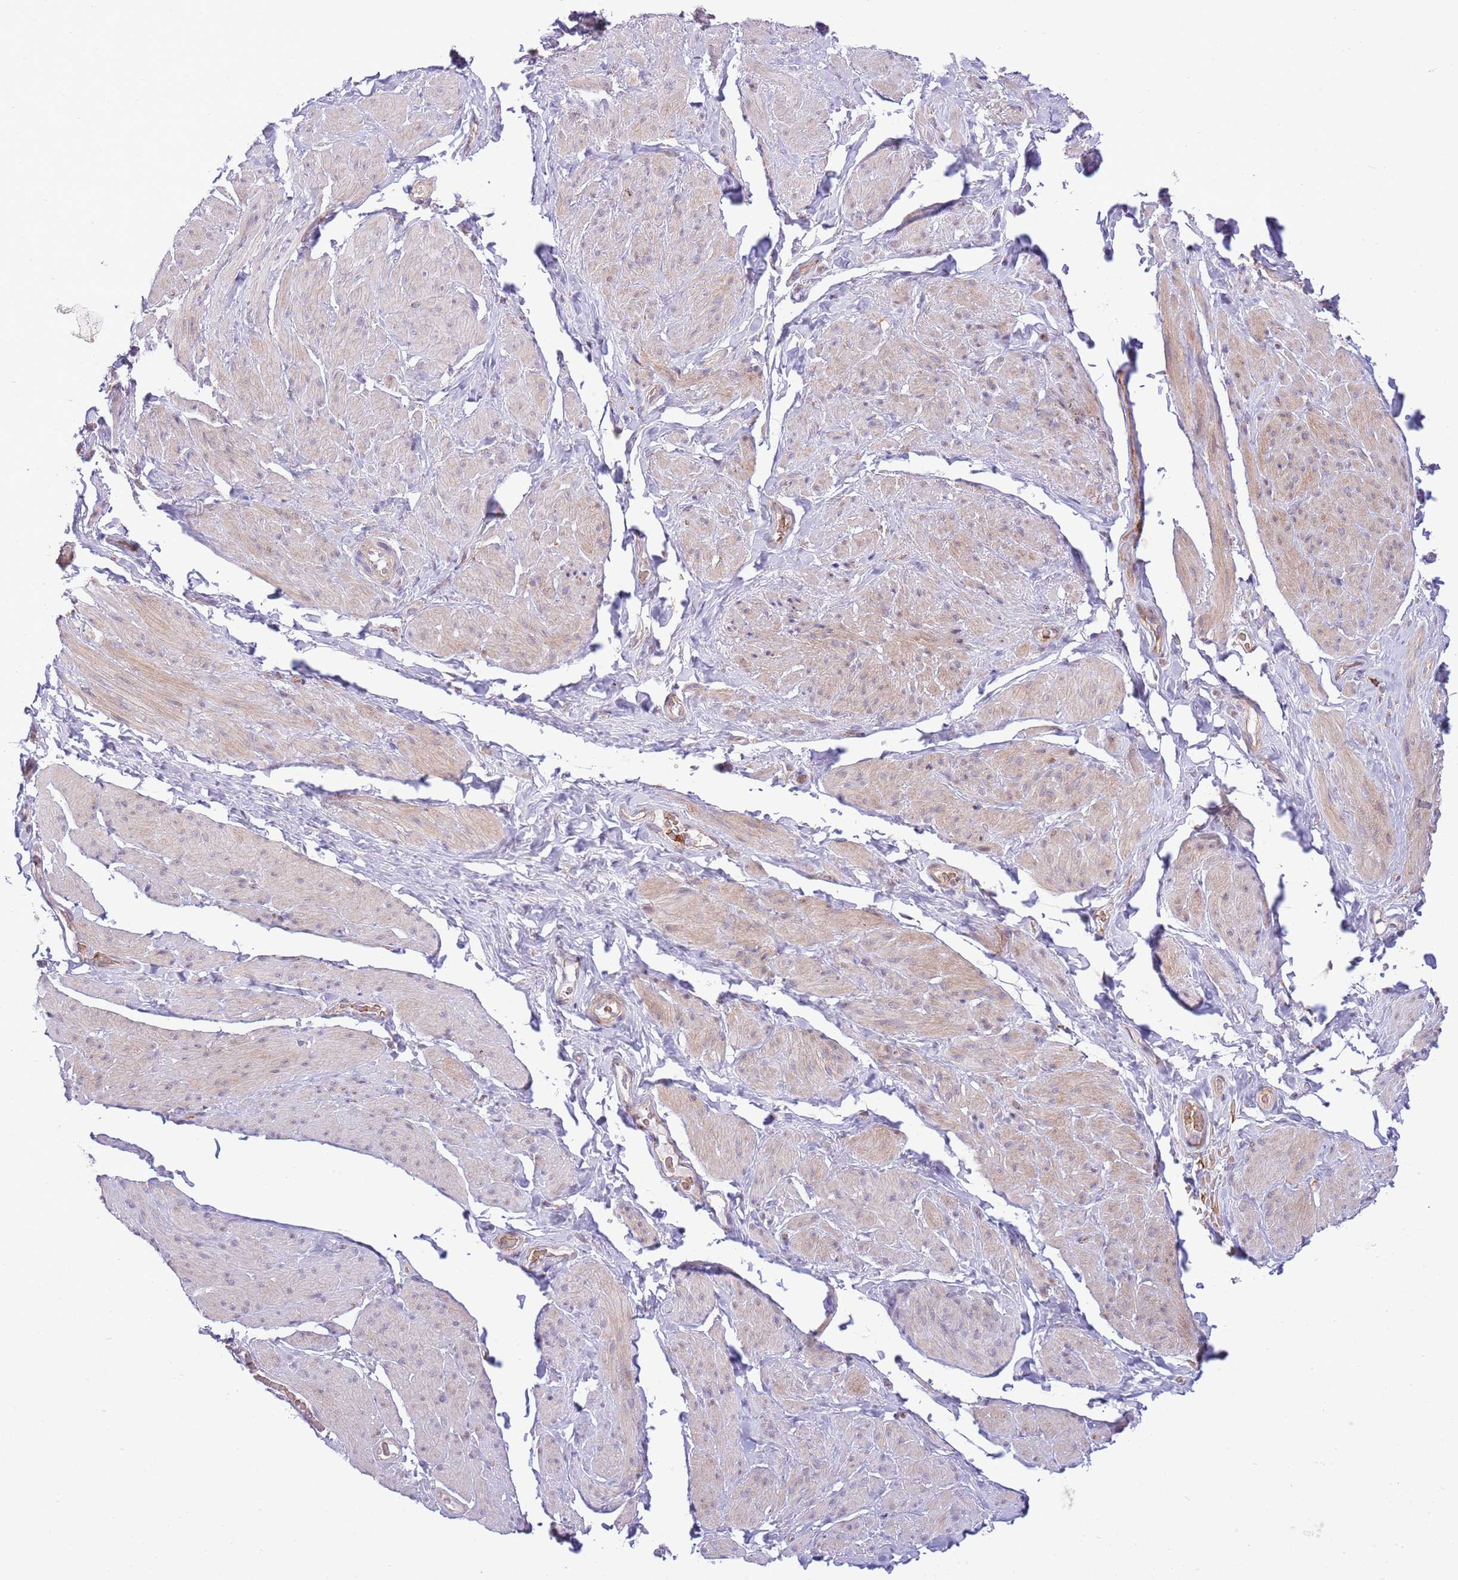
{"staining": {"intensity": "weak", "quantity": "<25%", "location": "cytoplasmic/membranous"}, "tissue": "smooth muscle", "cell_type": "Smooth muscle cells", "image_type": "normal", "snomed": [{"axis": "morphology", "description": "Normal tissue, NOS"}, {"axis": "topography", "description": "Smooth muscle"}, {"axis": "topography", "description": "Peripheral nerve tissue"}], "caption": "This photomicrograph is of normal smooth muscle stained with immunohistochemistry (IHC) to label a protein in brown with the nuclei are counter-stained blue. There is no expression in smooth muscle cells.", "gene": "DAND5", "patient": {"sex": "male", "age": 69}}